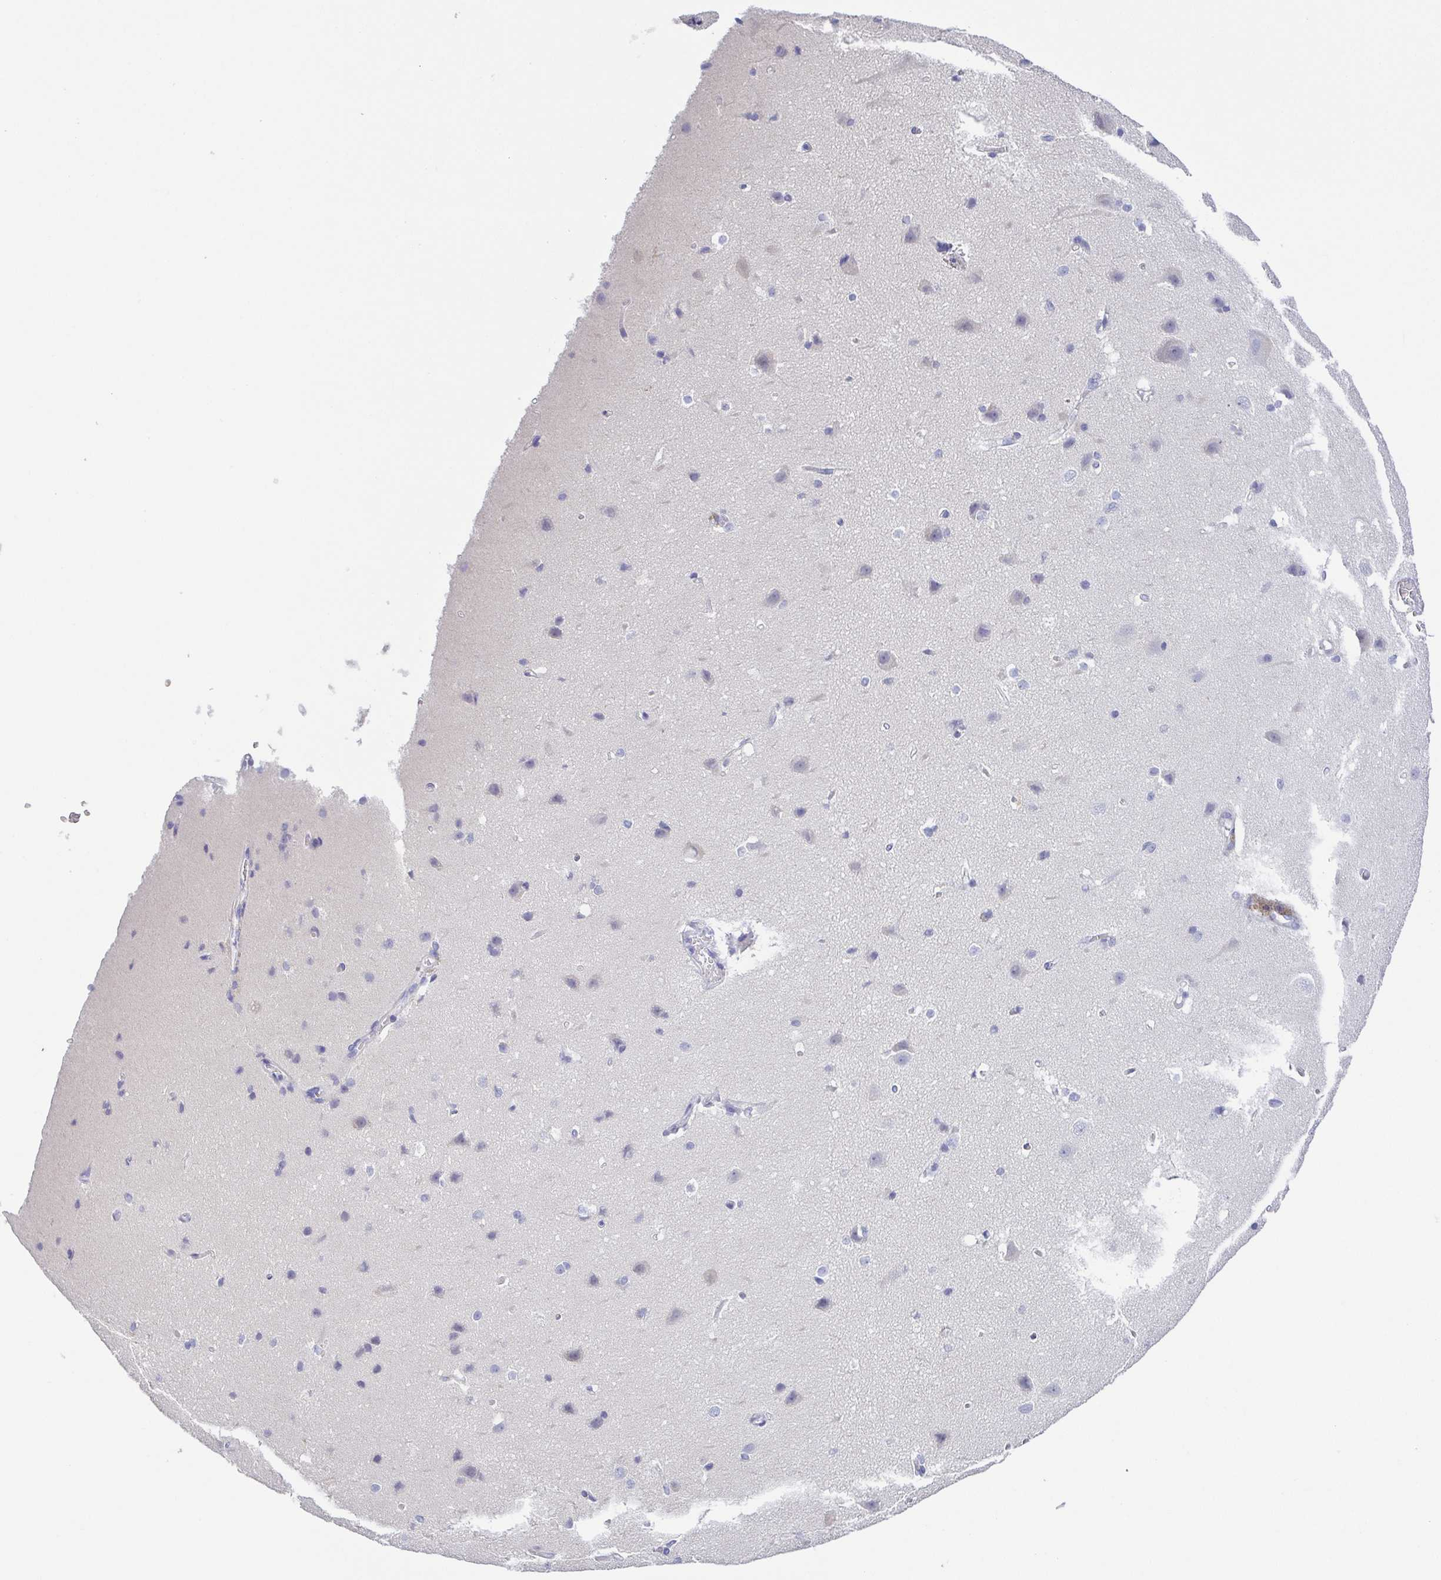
{"staining": {"intensity": "negative", "quantity": "none", "location": "none"}, "tissue": "cerebral cortex", "cell_type": "Endothelial cells", "image_type": "normal", "snomed": [{"axis": "morphology", "description": "Normal tissue, NOS"}, {"axis": "topography", "description": "Cerebral cortex"}], "caption": "Immunohistochemistry micrograph of unremarkable cerebral cortex: human cerebral cortex stained with DAB (3,3'-diaminobenzidine) reveals no significant protein staining in endothelial cells. The staining was performed using DAB (3,3'-diaminobenzidine) to visualize the protein expression in brown, while the nuclei were stained in blue with hematoxylin (Magnification: 20x).", "gene": "PKDREJ", "patient": {"sex": "male", "age": 37}}